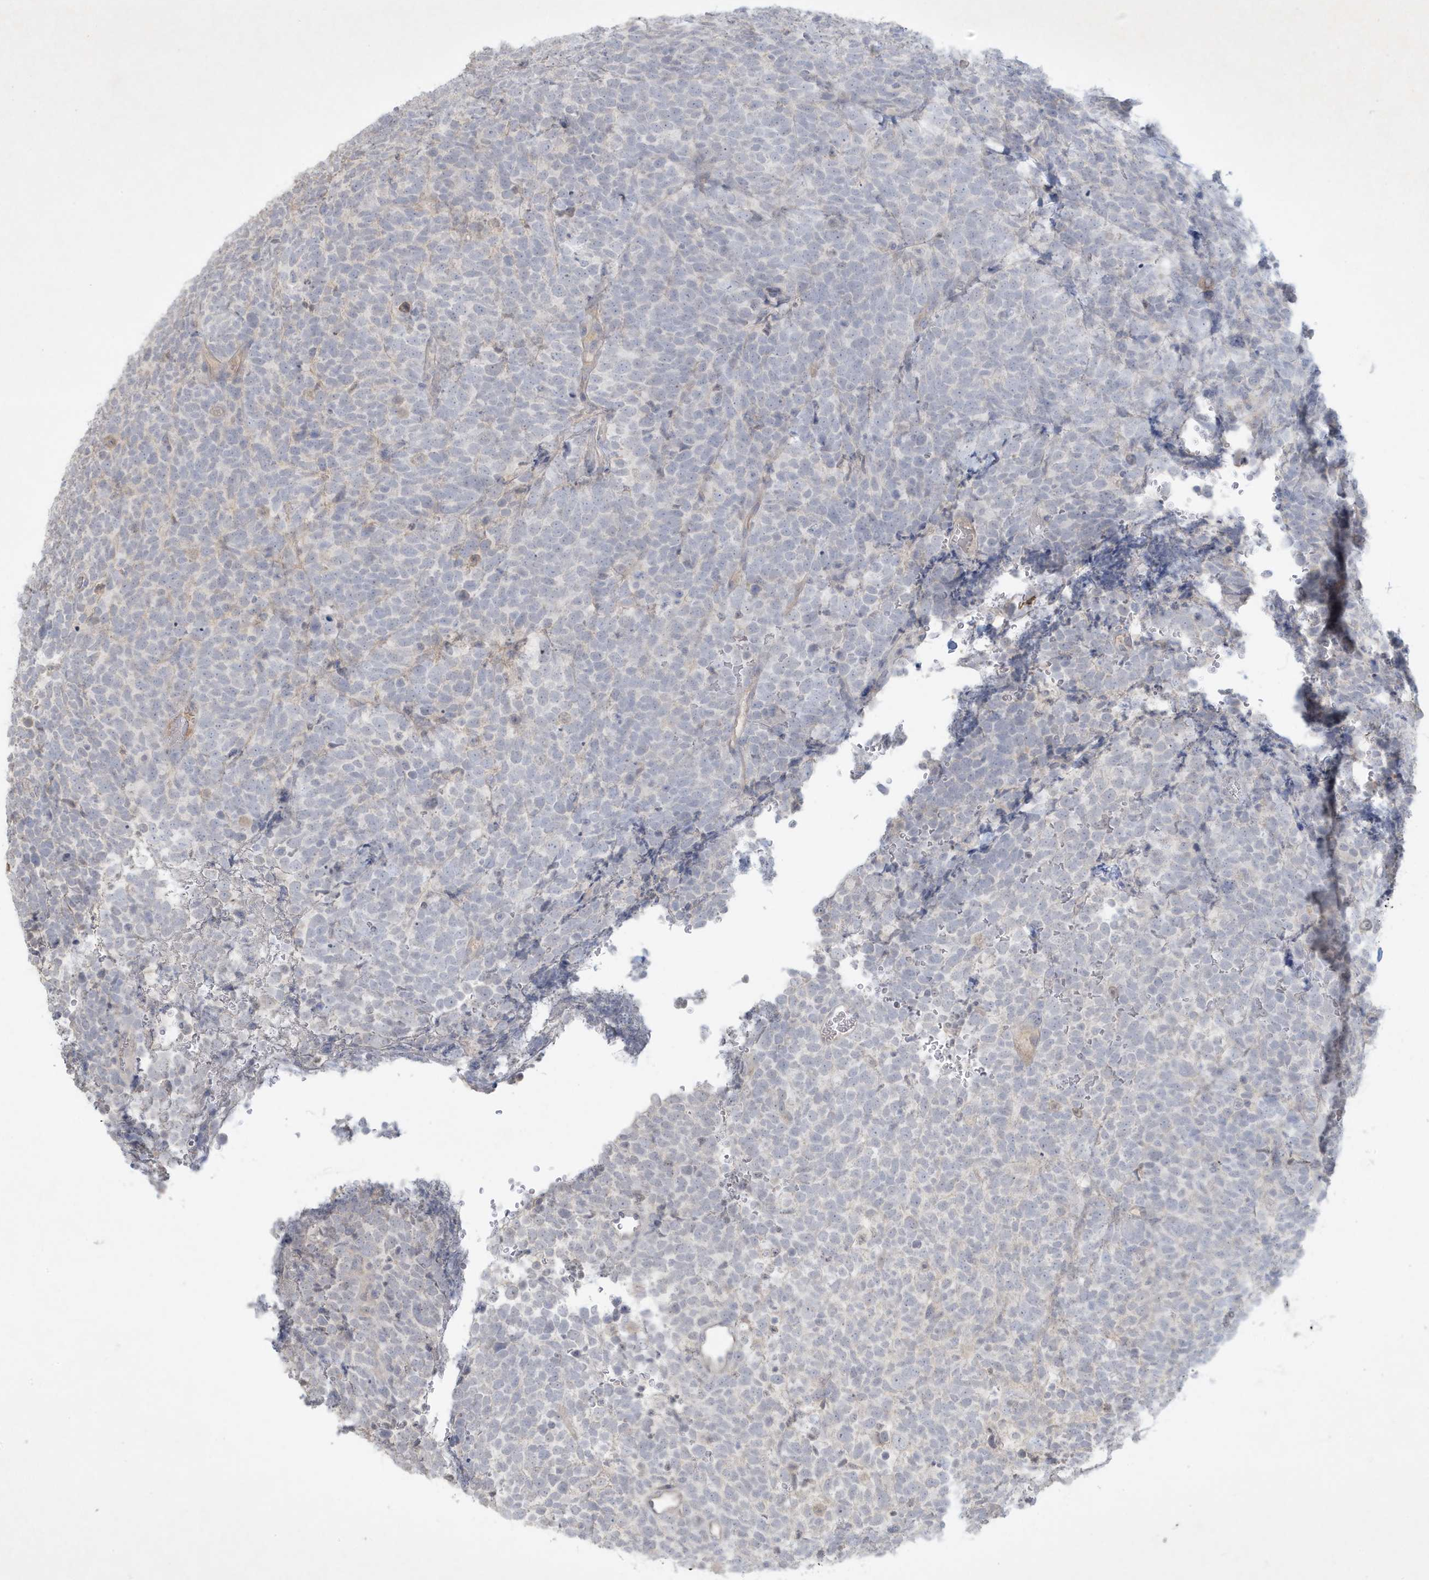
{"staining": {"intensity": "negative", "quantity": "none", "location": "none"}, "tissue": "urothelial cancer", "cell_type": "Tumor cells", "image_type": "cancer", "snomed": [{"axis": "morphology", "description": "Urothelial carcinoma, High grade"}, {"axis": "topography", "description": "Urinary bladder"}], "caption": "The photomicrograph reveals no staining of tumor cells in urothelial carcinoma (high-grade).", "gene": "CCDC24", "patient": {"sex": "female", "age": 82}}